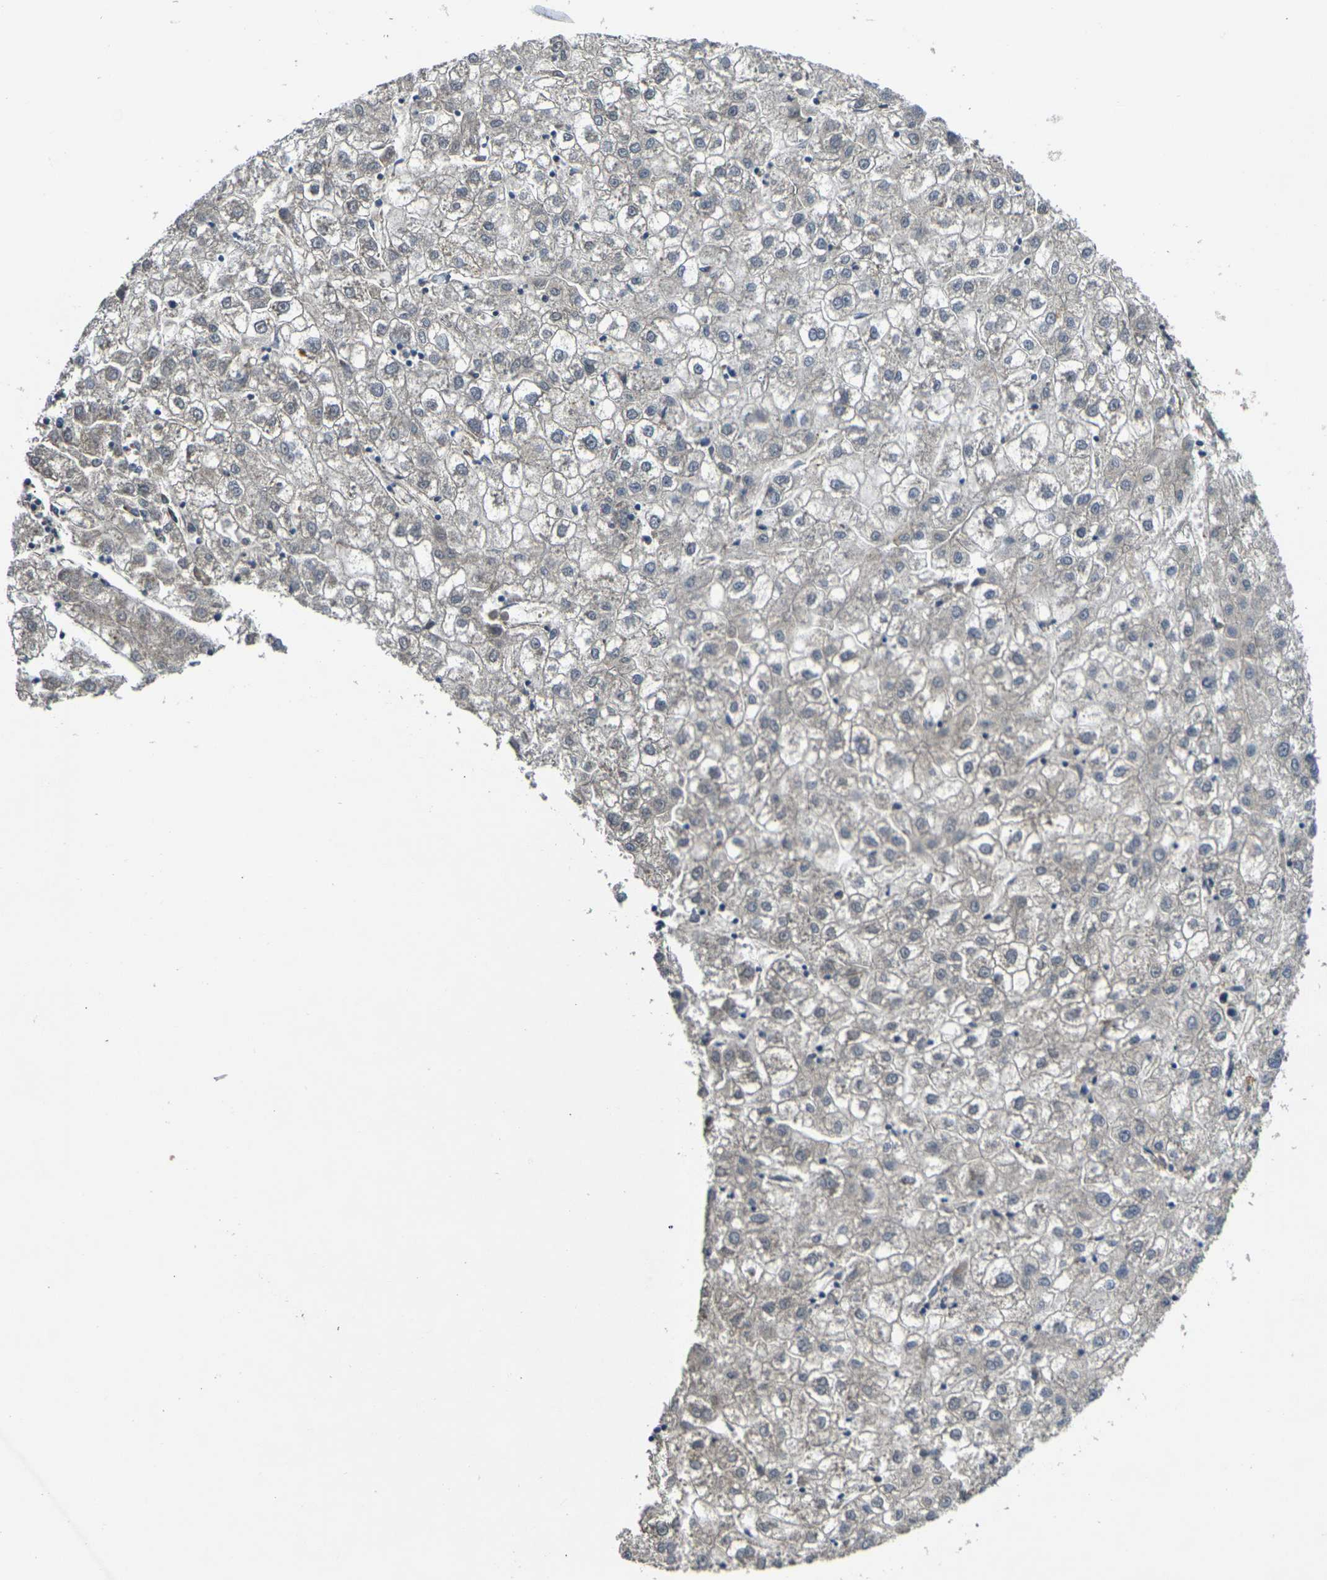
{"staining": {"intensity": "negative", "quantity": "none", "location": "none"}, "tissue": "liver cancer", "cell_type": "Tumor cells", "image_type": "cancer", "snomed": [{"axis": "morphology", "description": "Carcinoma, Hepatocellular, NOS"}, {"axis": "topography", "description": "Liver"}], "caption": "Immunohistochemistry (IHC) histopathology image of neoplastic tissue: human liver cancer stained with DAB exhibits no significant protein positivity in tumor cells.", "gene": "PIGL", "patient": {"sex": "male", "age": 72}}